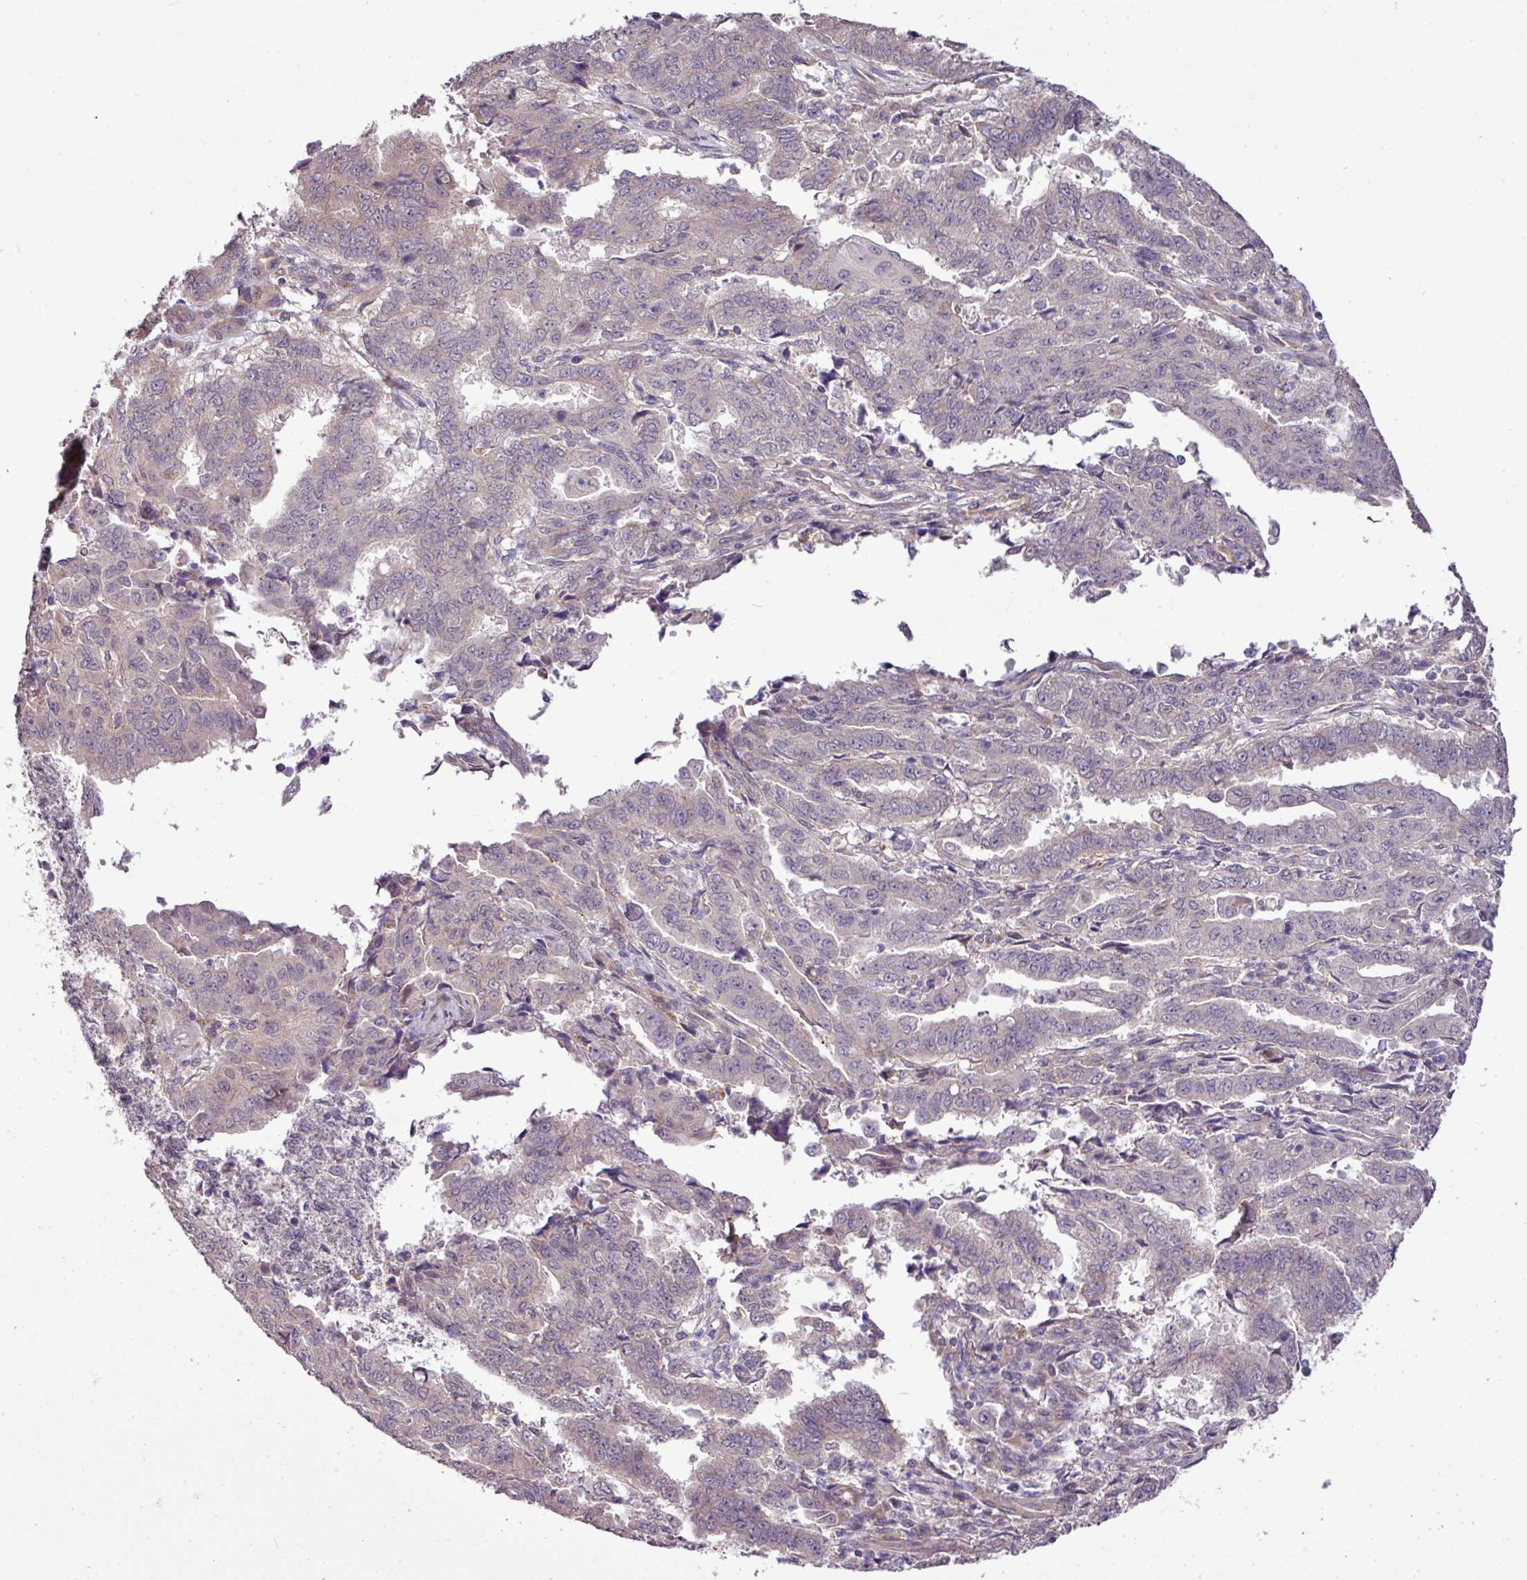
{"staining": {"intensity": "negative", "quantity": "none", "location": "none"}, "tissue": "endometrial cancer", "cell_type": "Tumor cells", "image_type": "cancer", "snomed": [{"axis": "morphology", "description": "Adenocarcinoma, NOS"}, {"axis": "topography", "description": "Endometrium"}], "caption": "Endometrial cancer stained for a protein using IHC reveals no staining tumor cells.", "gene": "XIAP", "patient": {"sex": "female", "age": 50}}